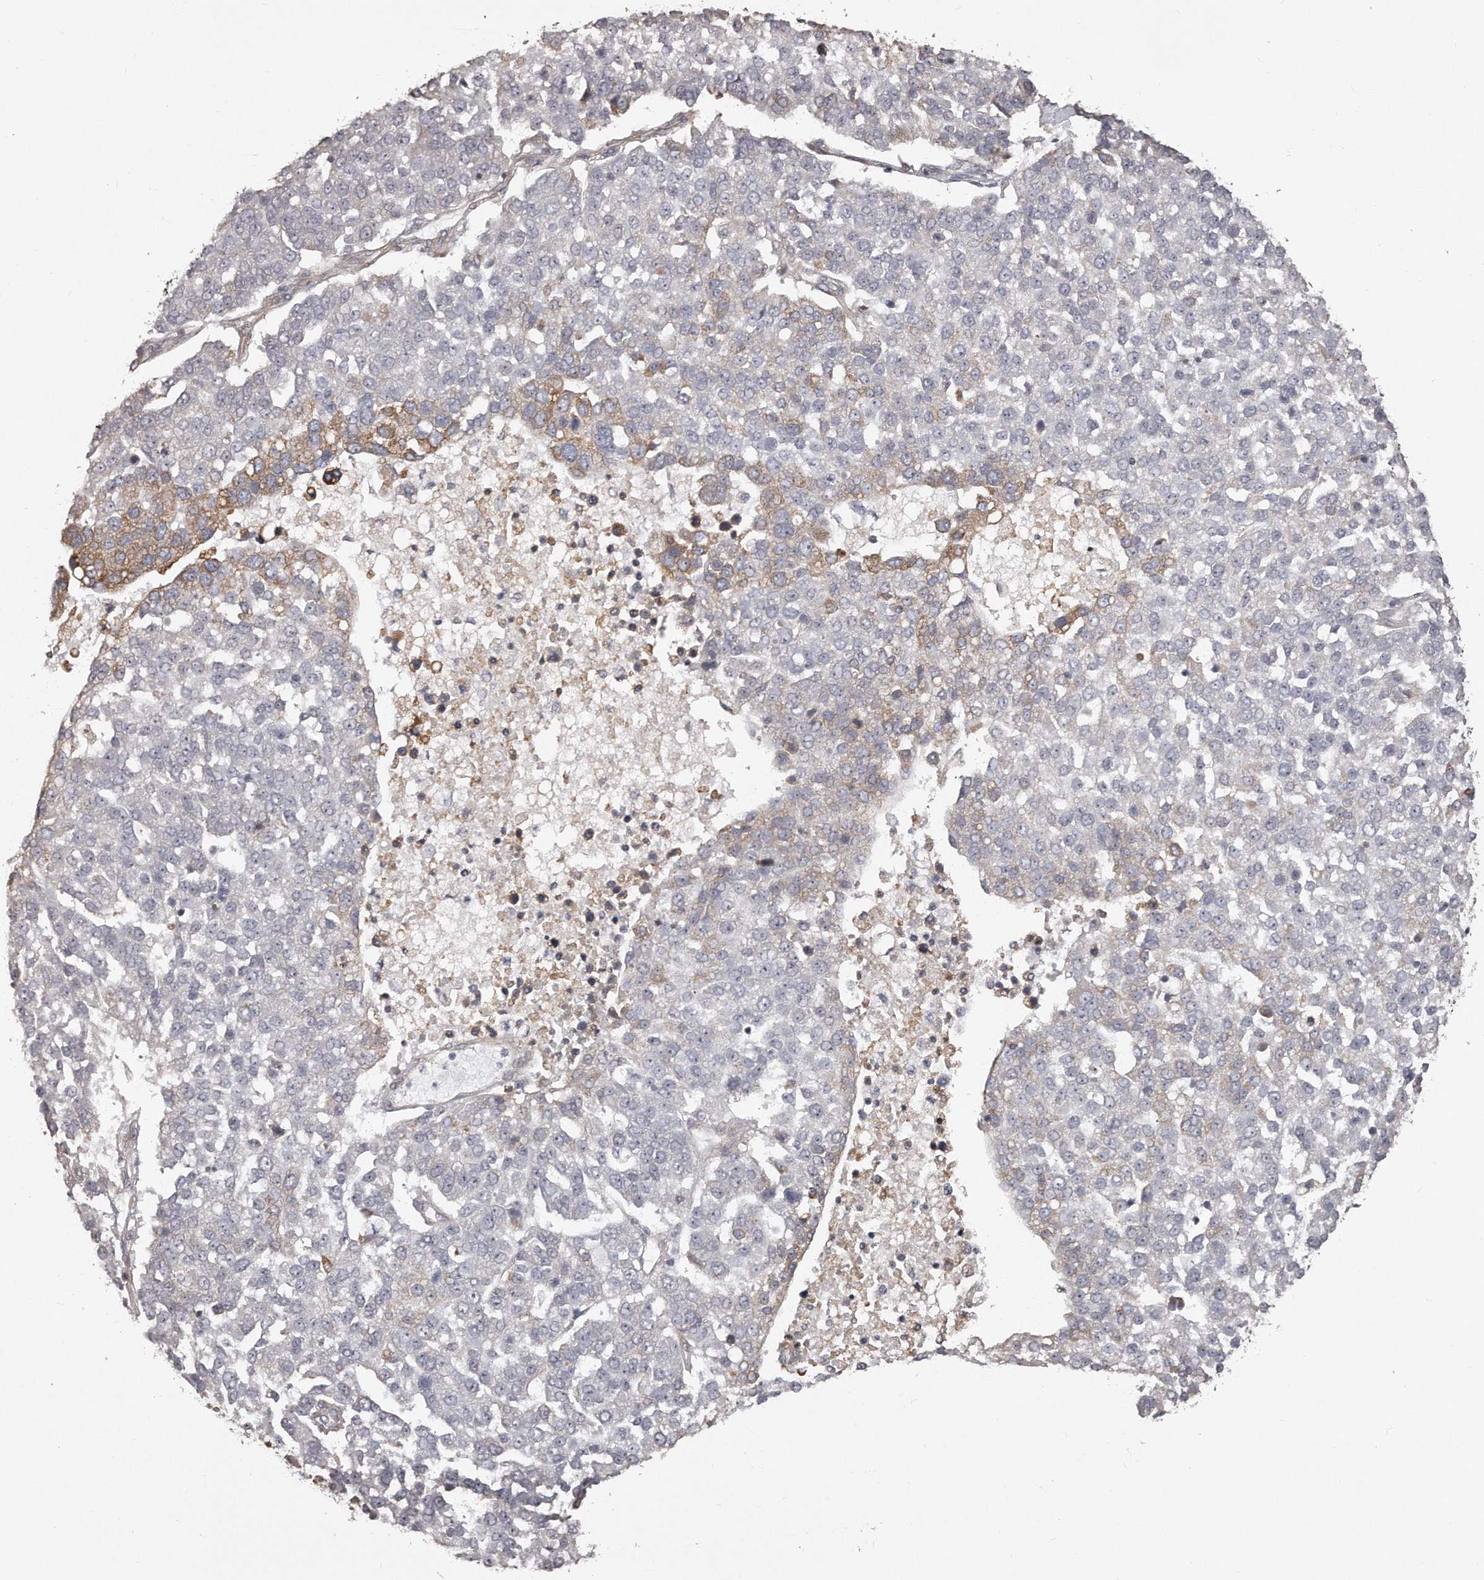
{"staining": {"intensity": "moderate", "quantity": "<25%", "location": "cytoplasmic/membranous"}, "tissue": "pancreatic cancer", "cell_type": "Tumor cells", "image_type": "cancer", "snomed": [{"axis": "morphology", "description": "Adenocarcinoma, NOS"}, {"axis": "topography", "description": "Pancreas"}], "caption": "Moderate cytoplasmic/membranous positivity for a protein is seen in approximately <25% of tumor cells of pancreatic cancer using immunohistochemistry (IHC).", "gene": "TRAPPC14", "patient": {"sex": "female", "age": 61}}